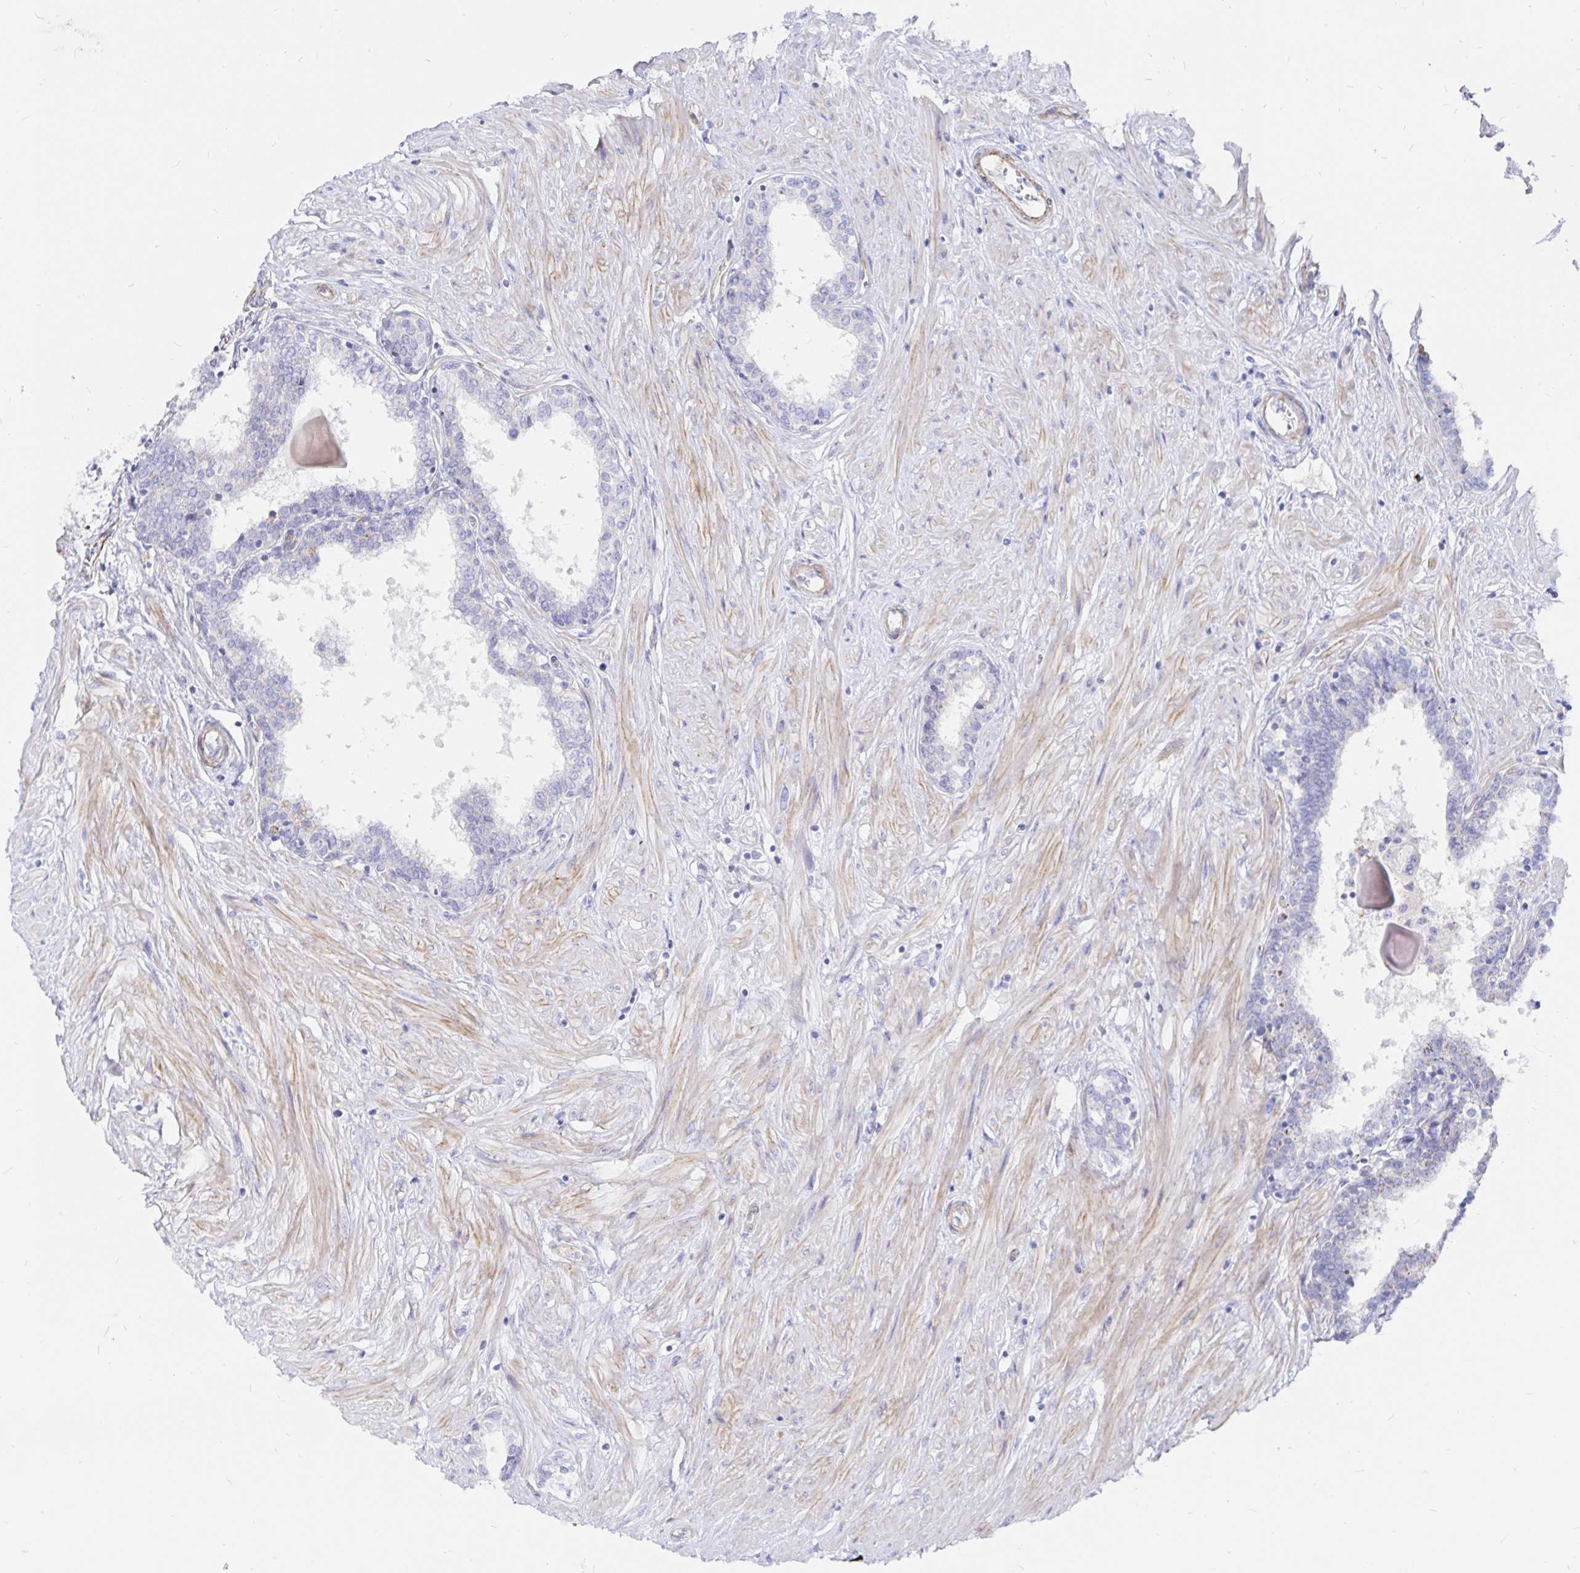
{"staining": {"intensity": "negative", "quantity": "none", "location": "none"}, "tissue": "prostate", "cell_type": "Glandular cells", "image_type": "normal", "snomed": [{"axis": "morphology", "description": "Normal tissue, NOS"}, {"axis": "topography", "description": "Prostate"}], "caption": "Micrograph shows no protein staining in glandular cells of benign prostate.", "gene": "COX16", "patient": {"sex": "male", "age": 55}}